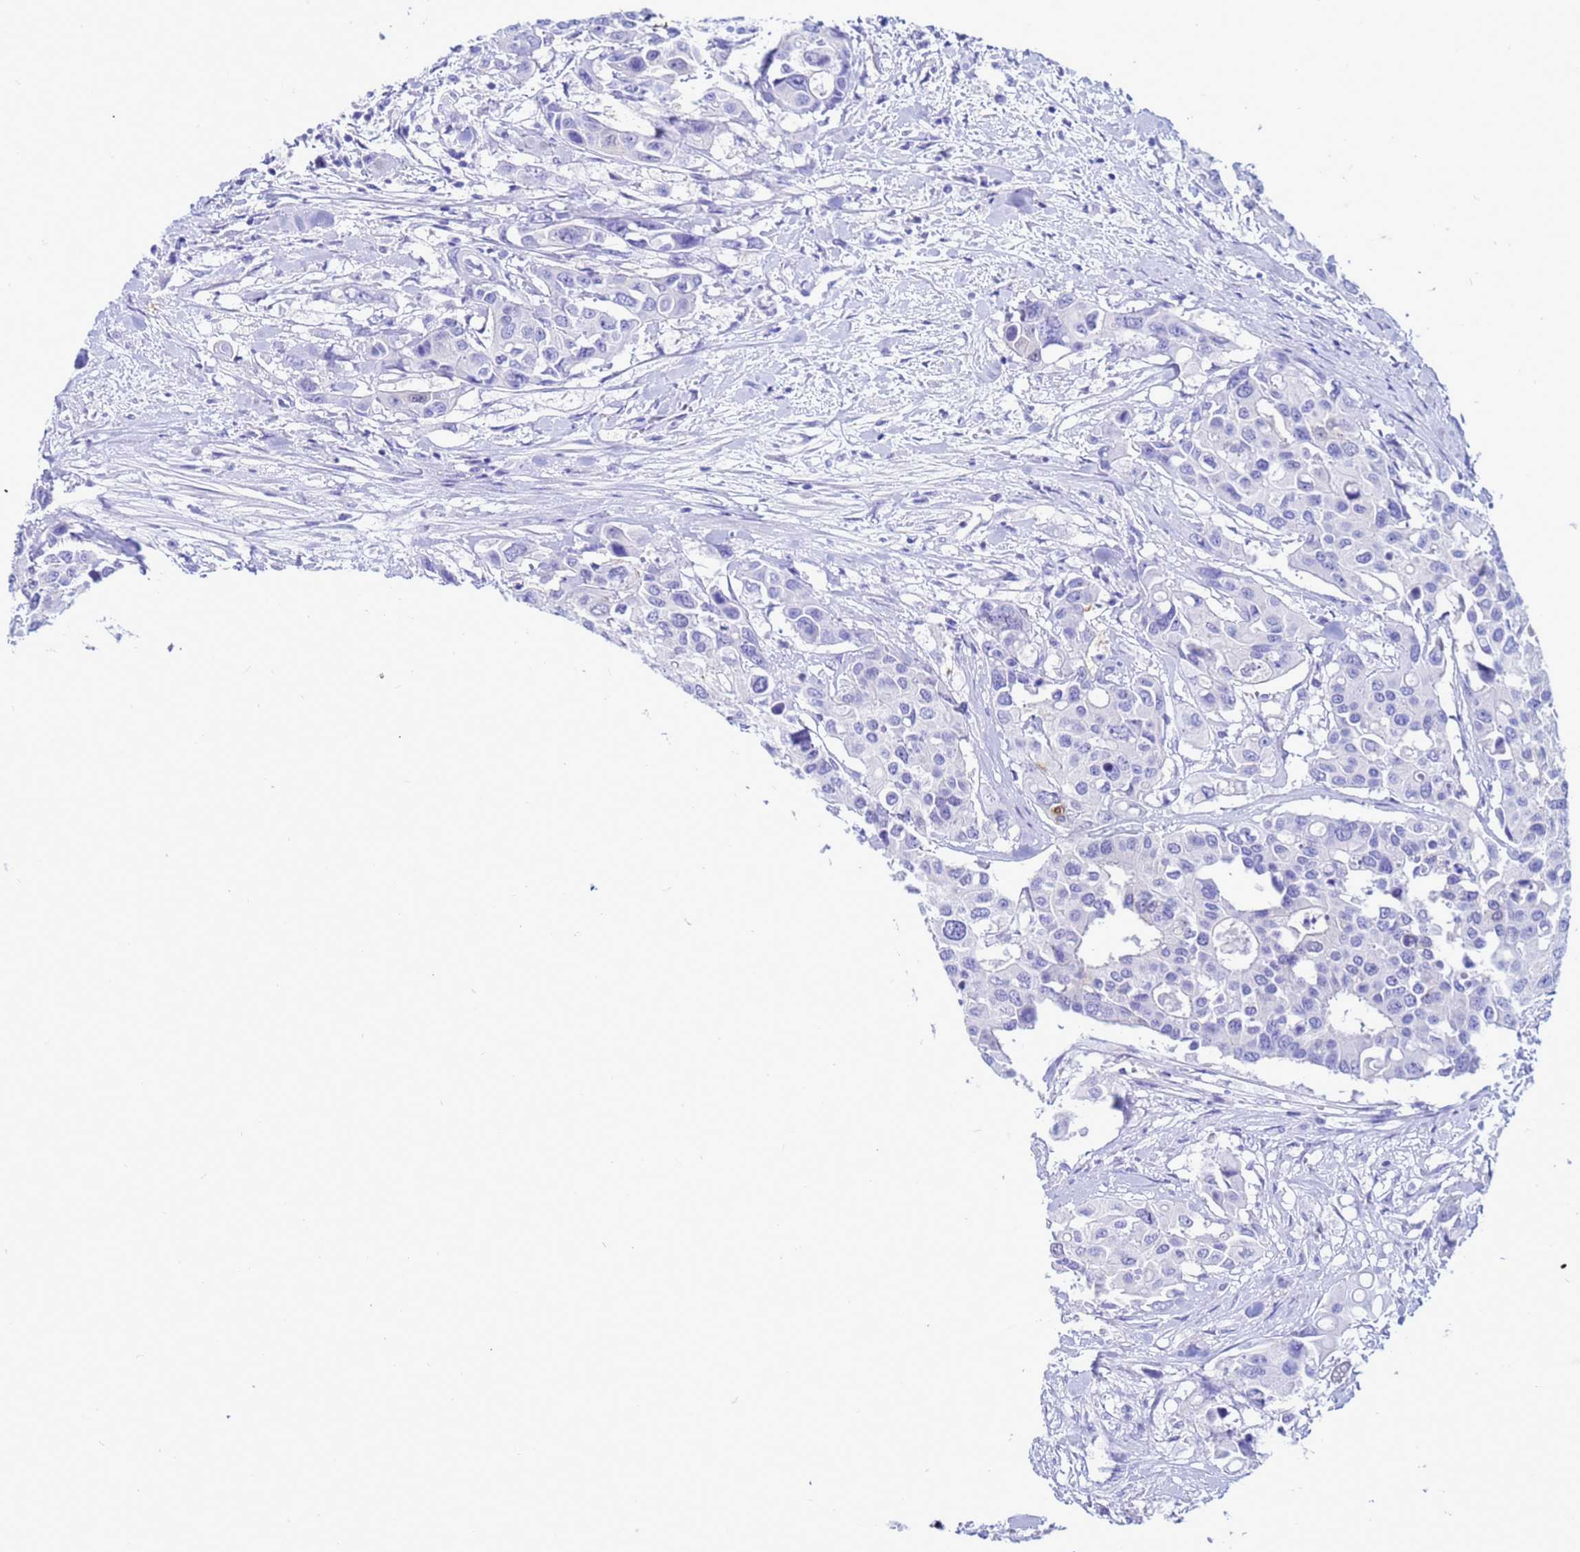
{"staining": {"intensity": "negative", "quantity": "none", "location": "none"}, "tissue": "colorectal cancer", "cell_type": "Tumor cells", "image_type": "cancer", "snomed": [{"axis": "morphology", "description": "Adenocarcinoma, NOS"}, {"axis": "topography", "description": "Colon"}], "caption": "Immunohistochemical staining of colorectal cancer (adenocarcinoma) shows no significant expression in tumor cells.", "gene": "AKR1C2", "patient": {"sex": "male", "age": 77}}